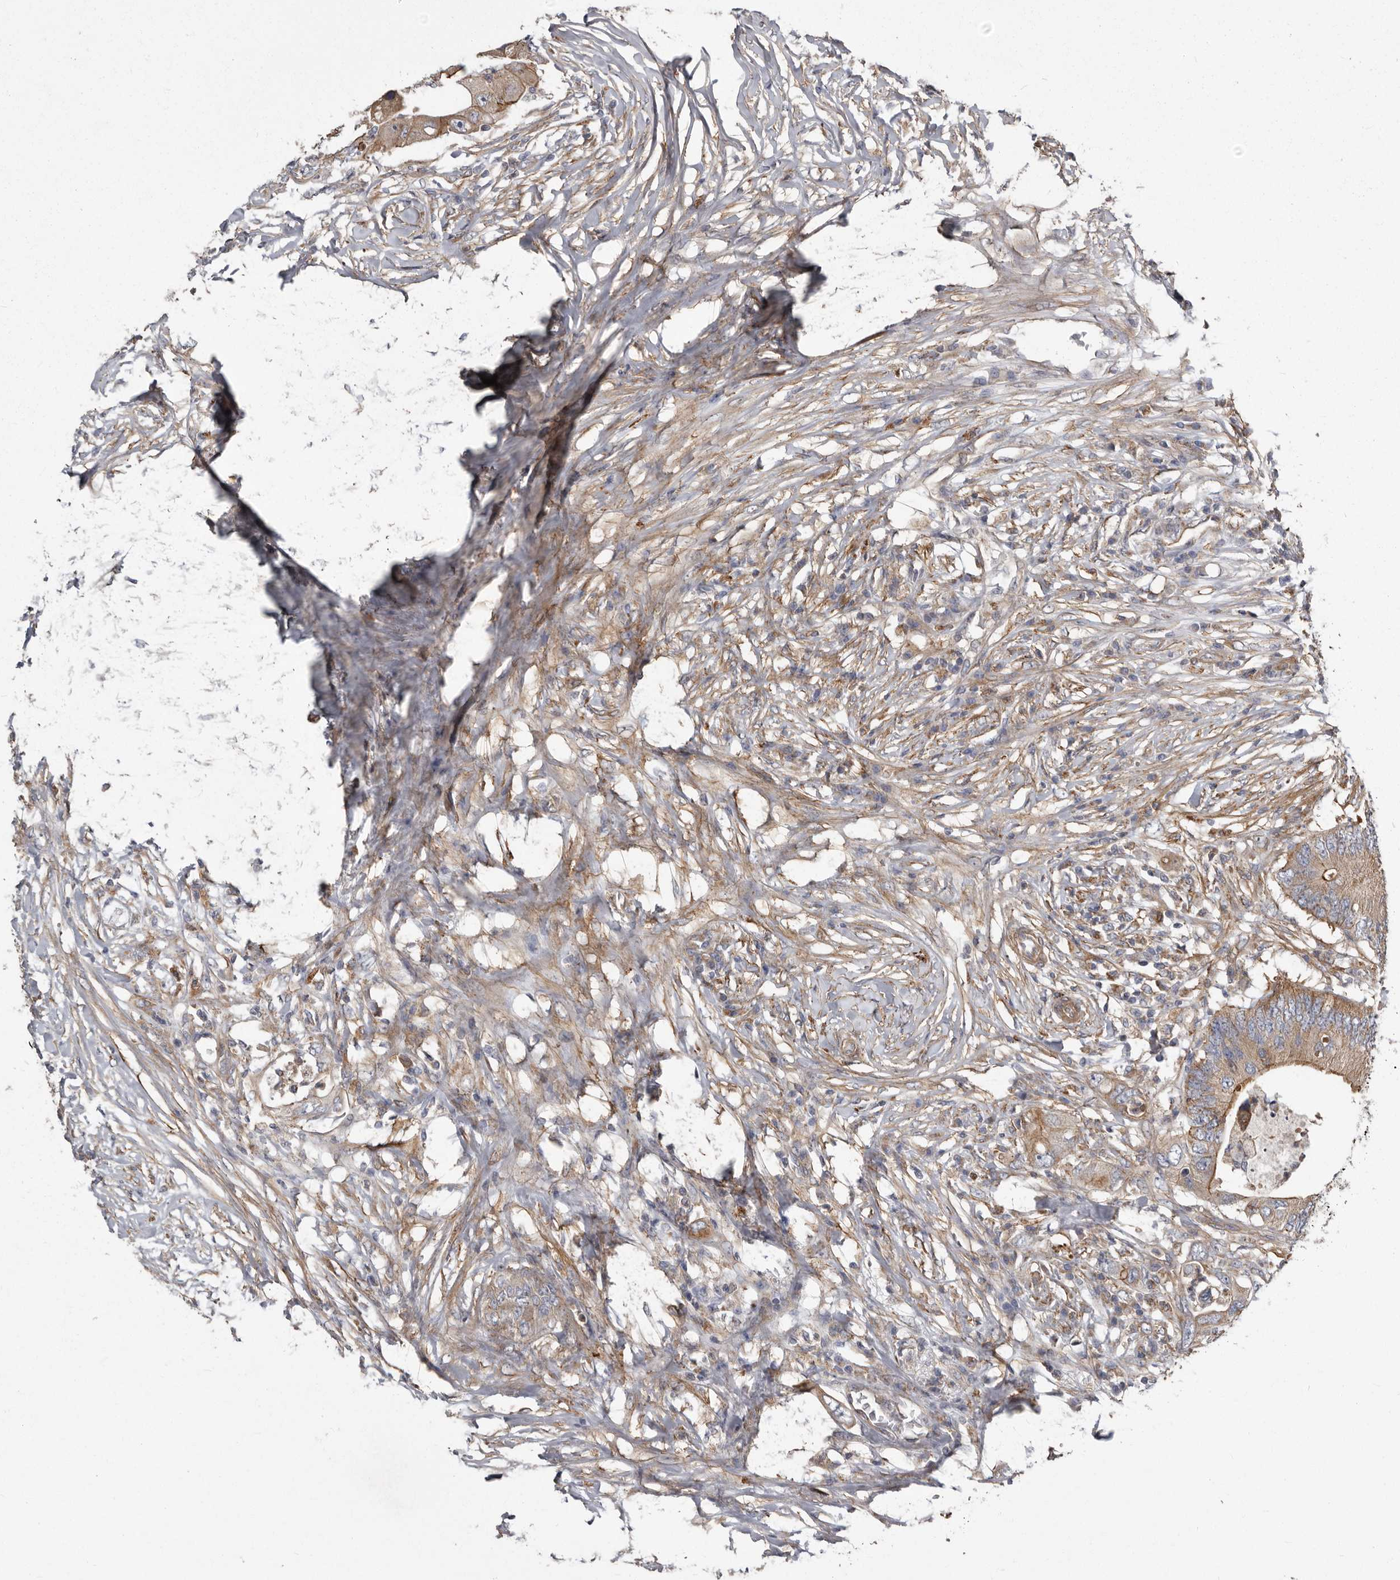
{"staining": {"intensity": "moderate", "quantity": ">75%", "location": "cytoplasmic/membranous"}, "tissue": "colorectal cancer", "cell_type": "Tumor cells", "image_type": "cancer", "snomed": [{"axis": "morphology", "description": "Adenocarcinoma, NOS"}, {"axis": "topography", "description": "Colon"}], "caption": "Immunohistochemical staining of human colorectal cancer demonstrates moderate cytoplasmic/membranous protein expression in about >75% of tumor cells. (DAB (3,3'-diaminobenzidine) IHC, brown staining for protein, blue staining for nuclei).", "gene": "ENAH", "patient": {"sex": "male", "age": 71}}